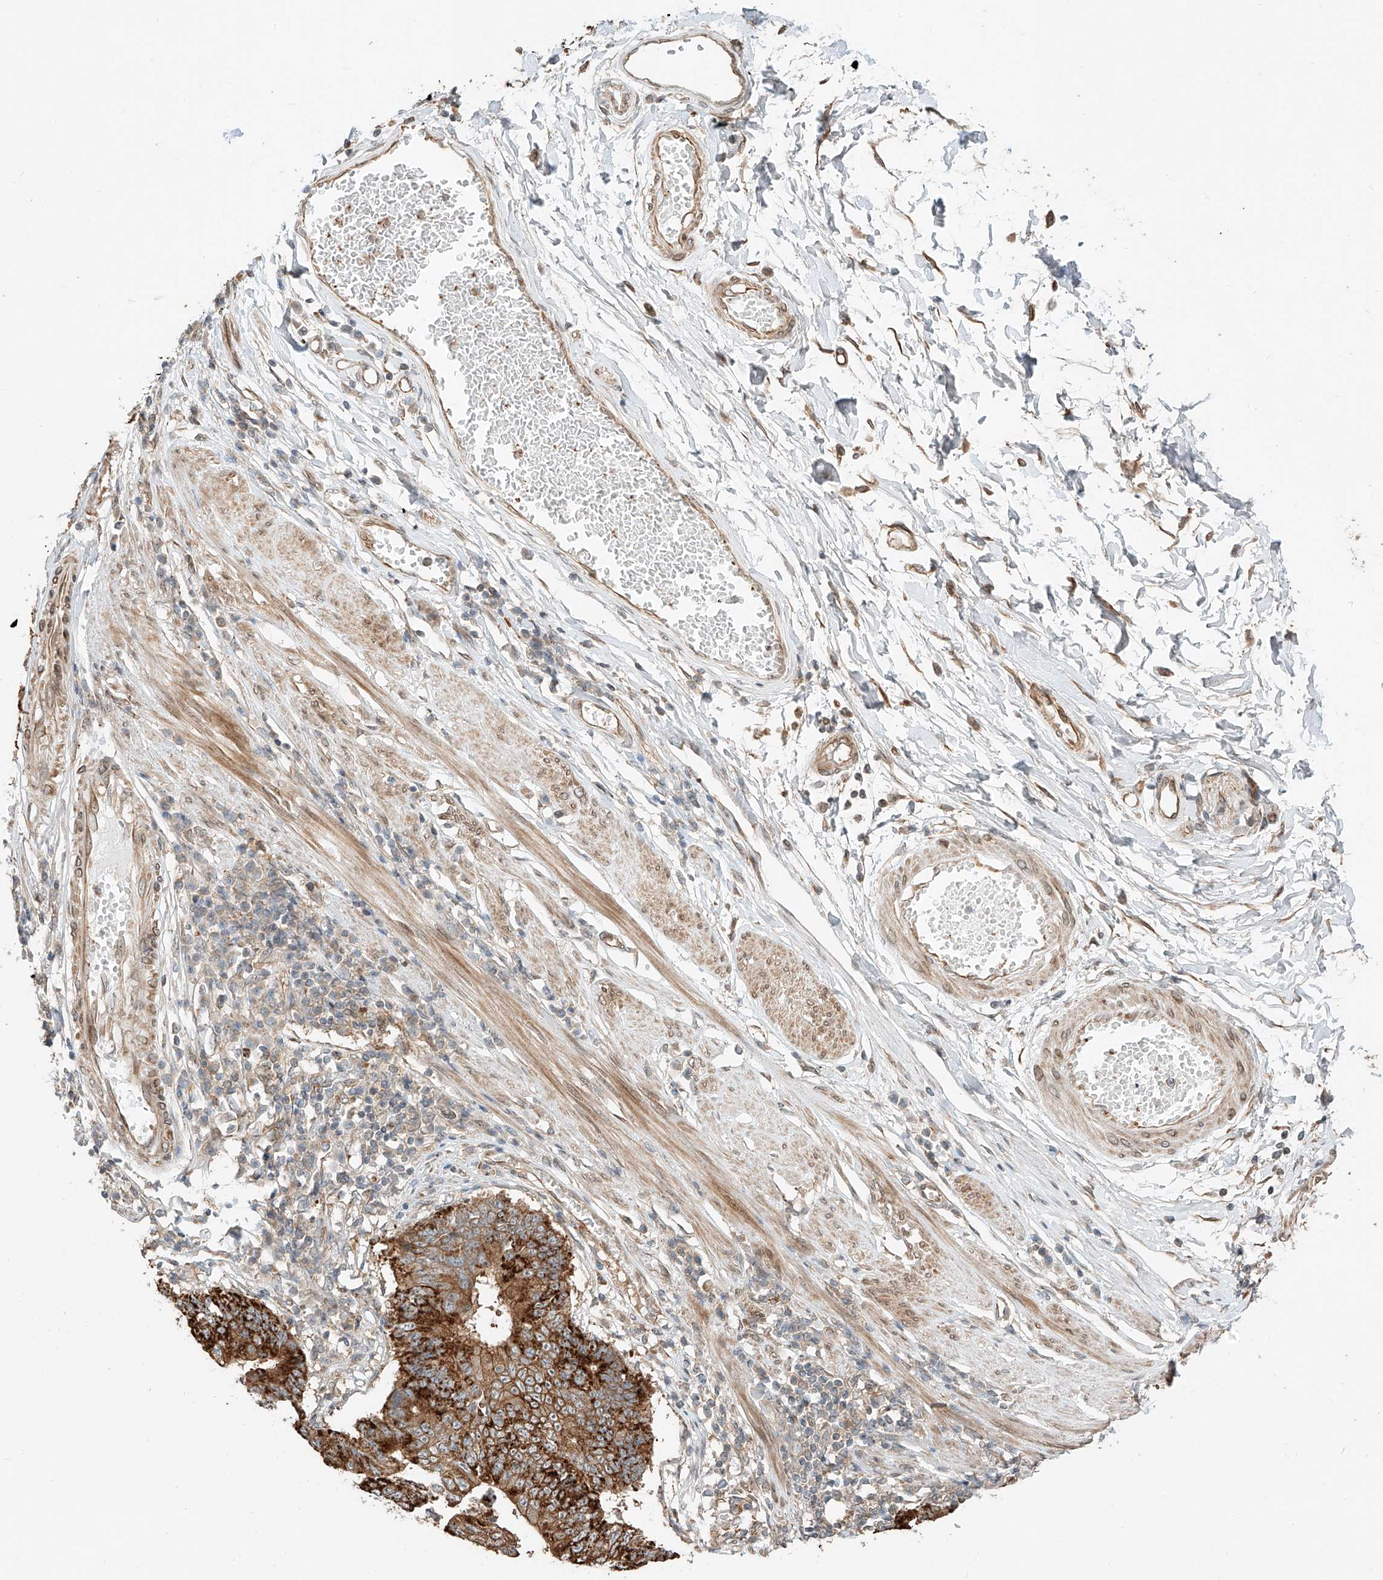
{"staining": {"intensity": "strong", "quantity": ">75%", "location": "cytoplasmic/membranous"}, "tissue": "stomach cancer", "cell_type": "Tumor cells", "image_type": "cancer", "snomed": [{"axis": "morphology", "description": "Adenocarcinoma, NOS"}, {"axis": "topography", "description": "Stomach"}], "caption": "IHC (DAB) staining of stomach cancer reveals strong cytoplasmic/membranous protein positivity in approximately >75% of tumor cells.", "gene": "CEP162", "patient": {"sex": "male", "age": 59}}